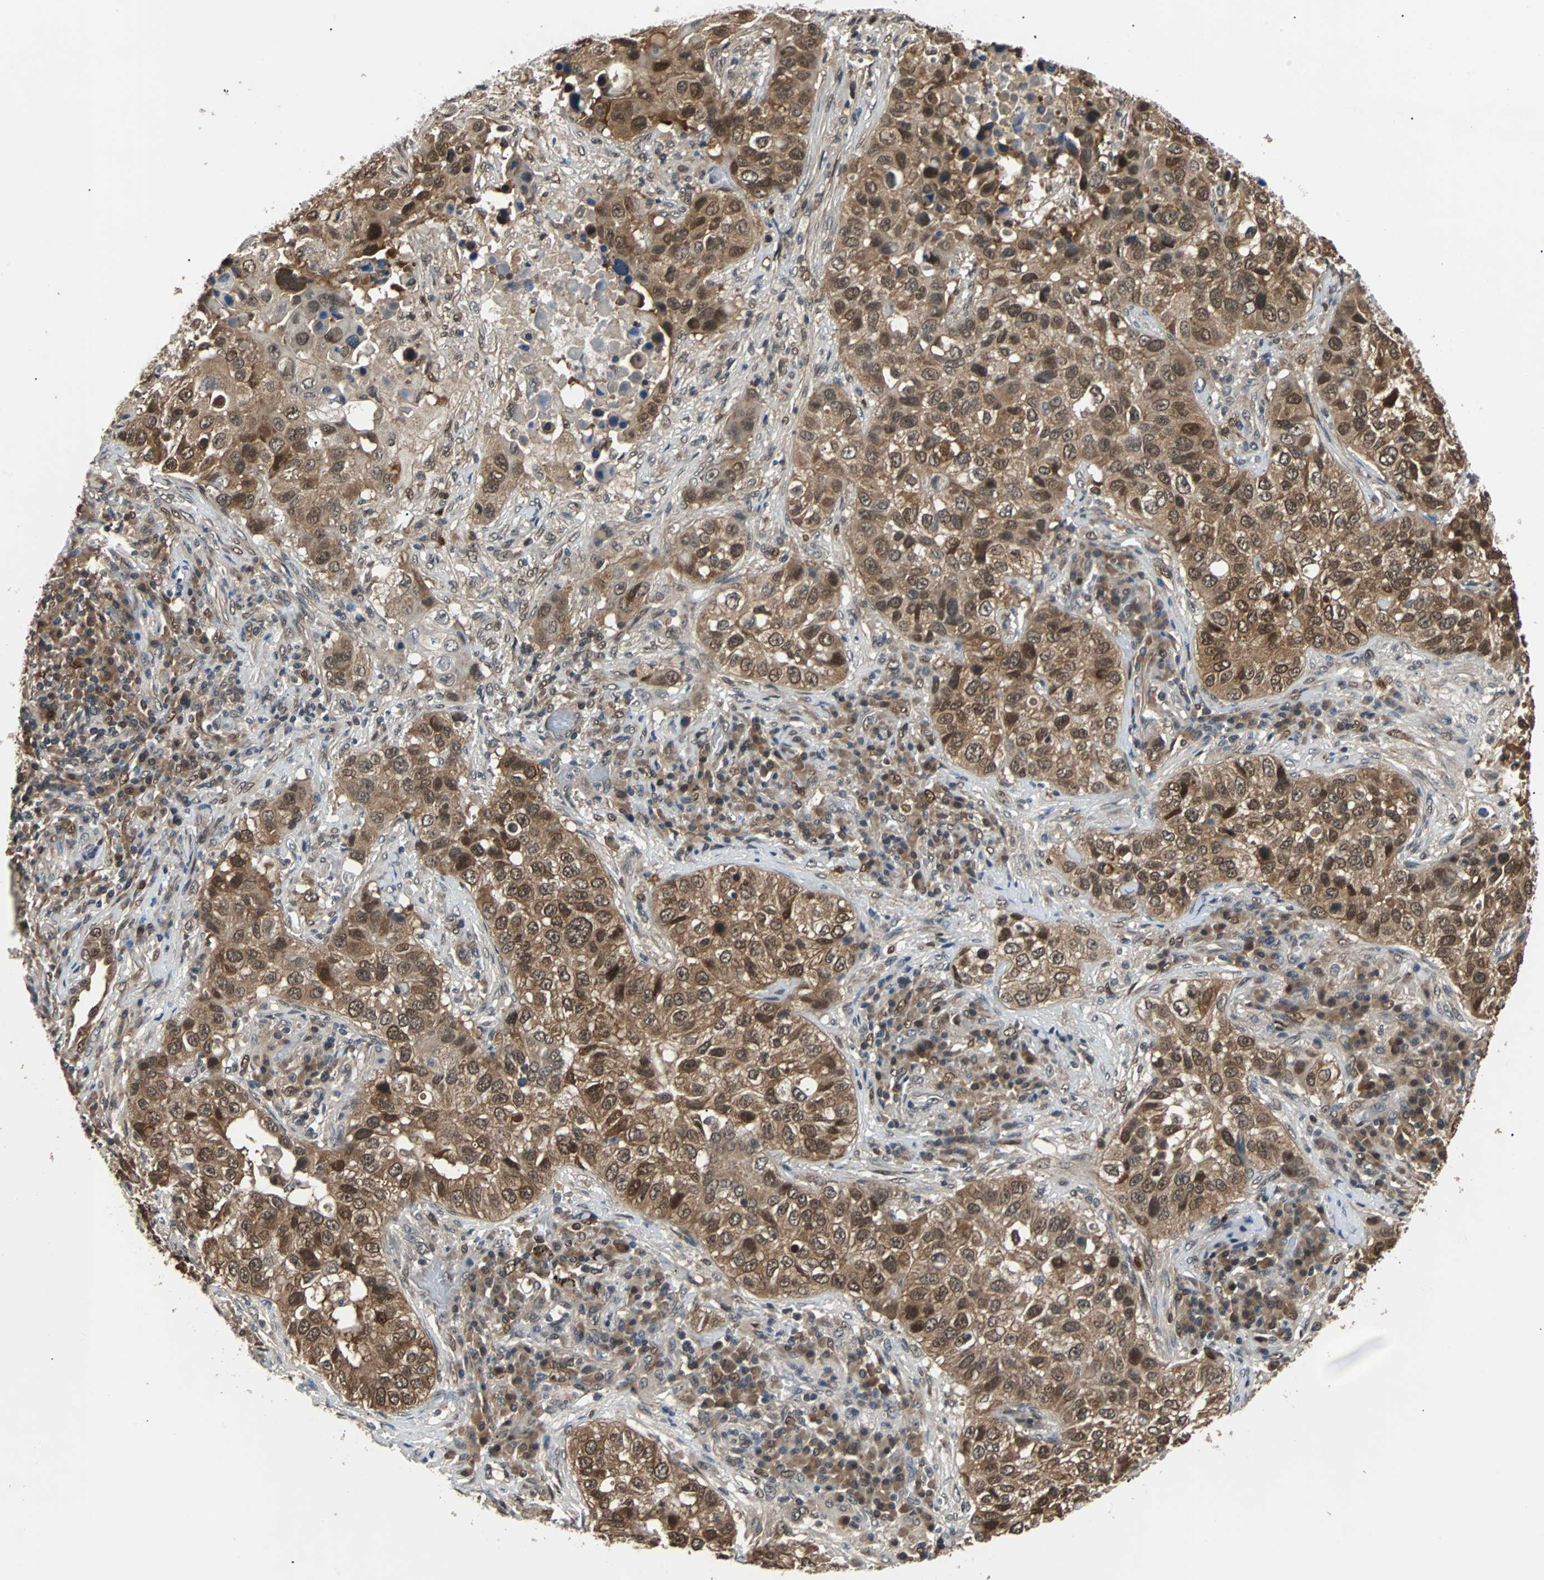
{"staining": {"intensity": "moderate", "quantity": ">75%", "location": "cytoplasmic/membranous,nuclear"}, "tissue": "lung cancer", "cell_type": "Tumor cells", "image_type": "cancer", "snomed": [{"axis": "morphology", "description": "Squamous cell carcinoma, NOS"}, {"axis": "topography", "description": "Lung"}], "caption": "Immunohistochemistry (IHC) of lung cancer shows medium levels of moderate cytoplasmic/membranous and nuclear positivity in about >75% of tumor cells. (brown staining indicates protein expression, while blue staining denotes nuclei).", "gene": "PRDX6", "patient": {"sex": "male", "age": 57}}